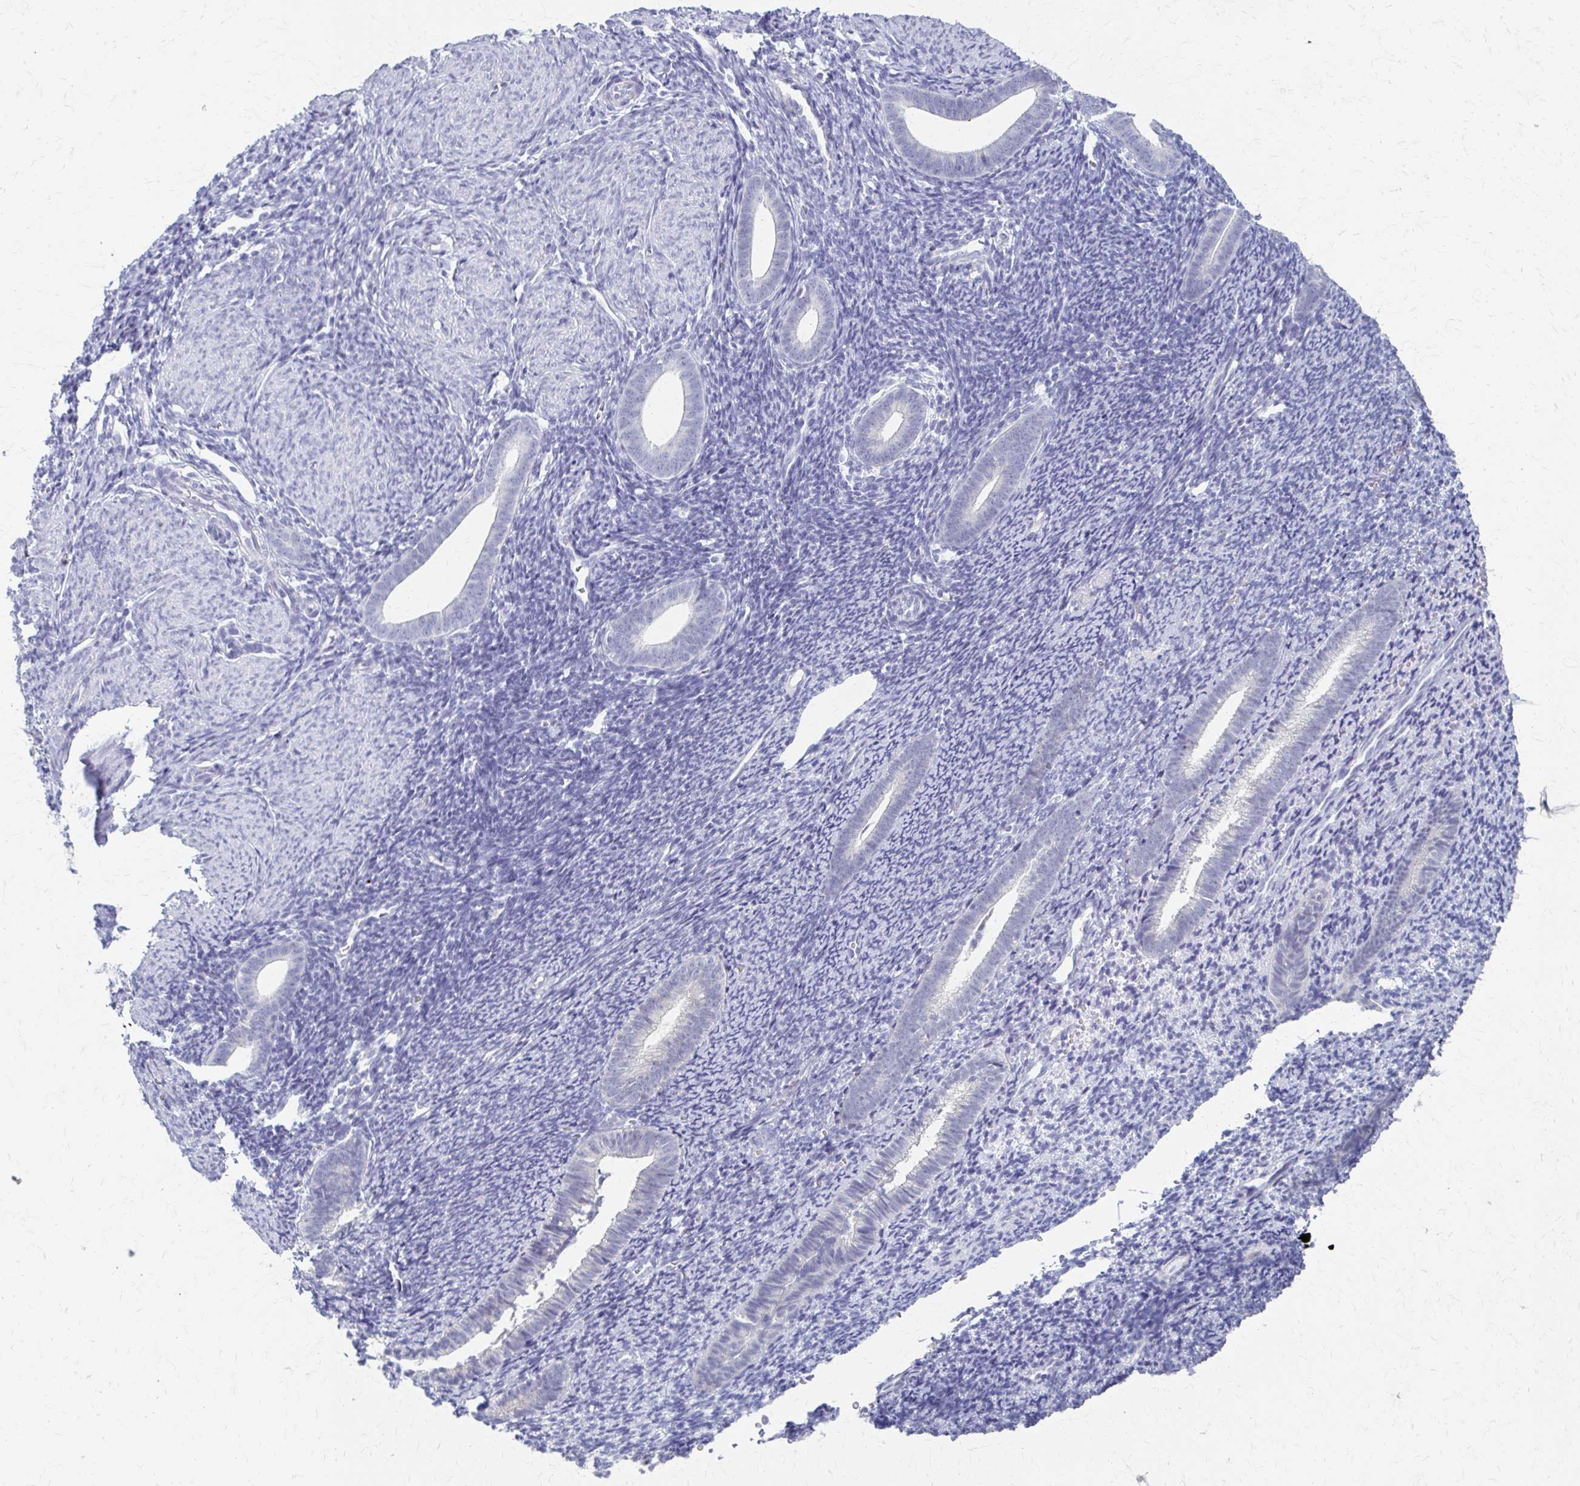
{"staining": {"intensity": "negative", "quantity": "none", "location": "none"}, "tissue": "endometrium", "cell_type": "Cells in endometrial stroma", "image_type": "normal", "snomed": [{"axis": "morphology", "description": "Normal tissue, NOS"}, {"axis": "topography", "description": "Endometrium"}], "caption": "An immunohistochemistry (IHC) image of benign endometrium is shown. There is no staining in cells in endometrial stroma of endometrium.", "gene": "CYB5A", "patient": {"sex": "female", "age": 39}}